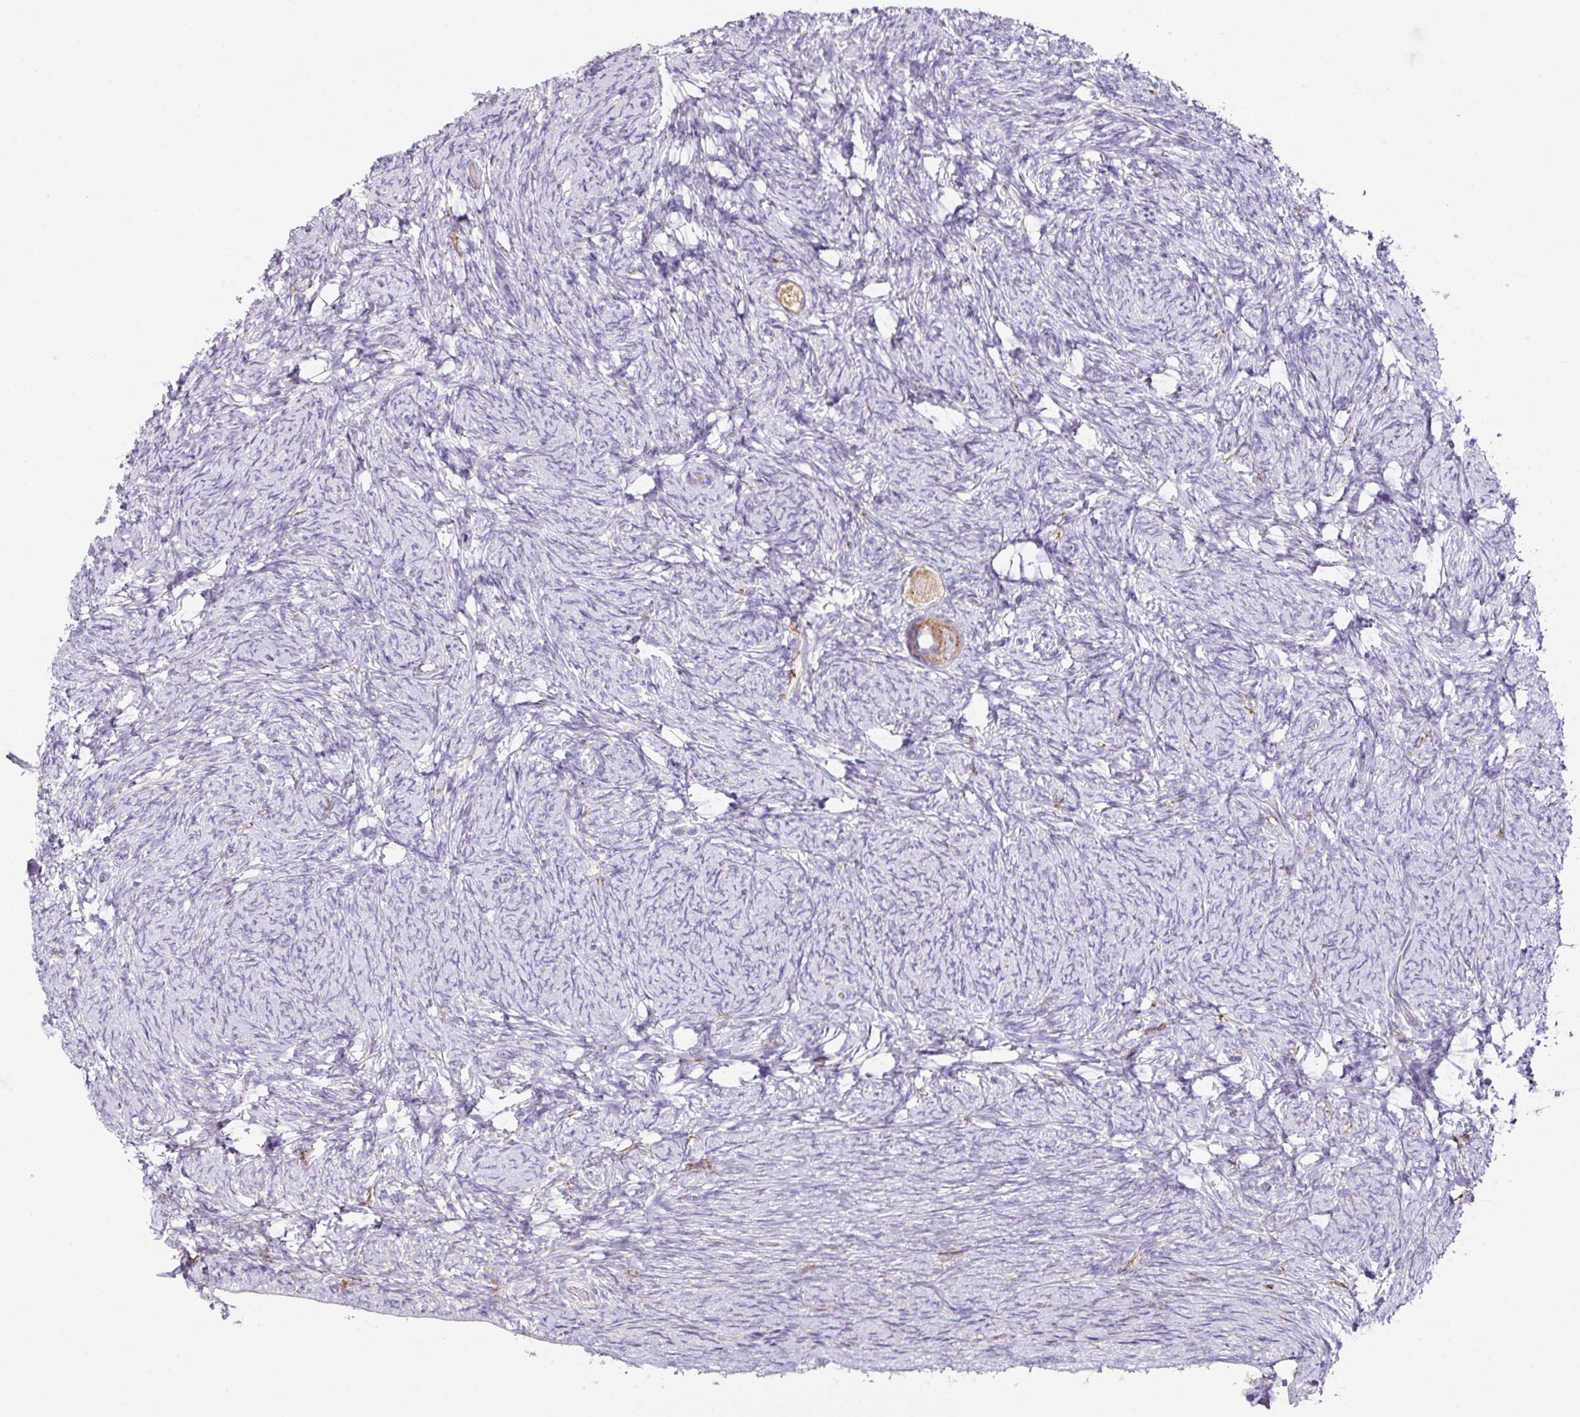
{"staining": {"intensity": "weak", "quantity": ">75%", "location": "cytoplasmic/membranous"}, "tissue": "ovary", "cell_type": "Follicle cells", "image_type": "normal", "snomed": [{"axis": "morphology", "description": "Normal tissue, NOS"}, {"axis": "topography", "description": "Ovary"}], "caption": "An image of human ovary stained for a protein reveals weak cytoplasmic/membranous brown staining in follicle cells. Using DAB (brown) and hematoxylin (blue) stains, captured at high magnification using brightfield microscopy.", "gene": "MARCO", "patient": {"sex": "female", "age": 34}}